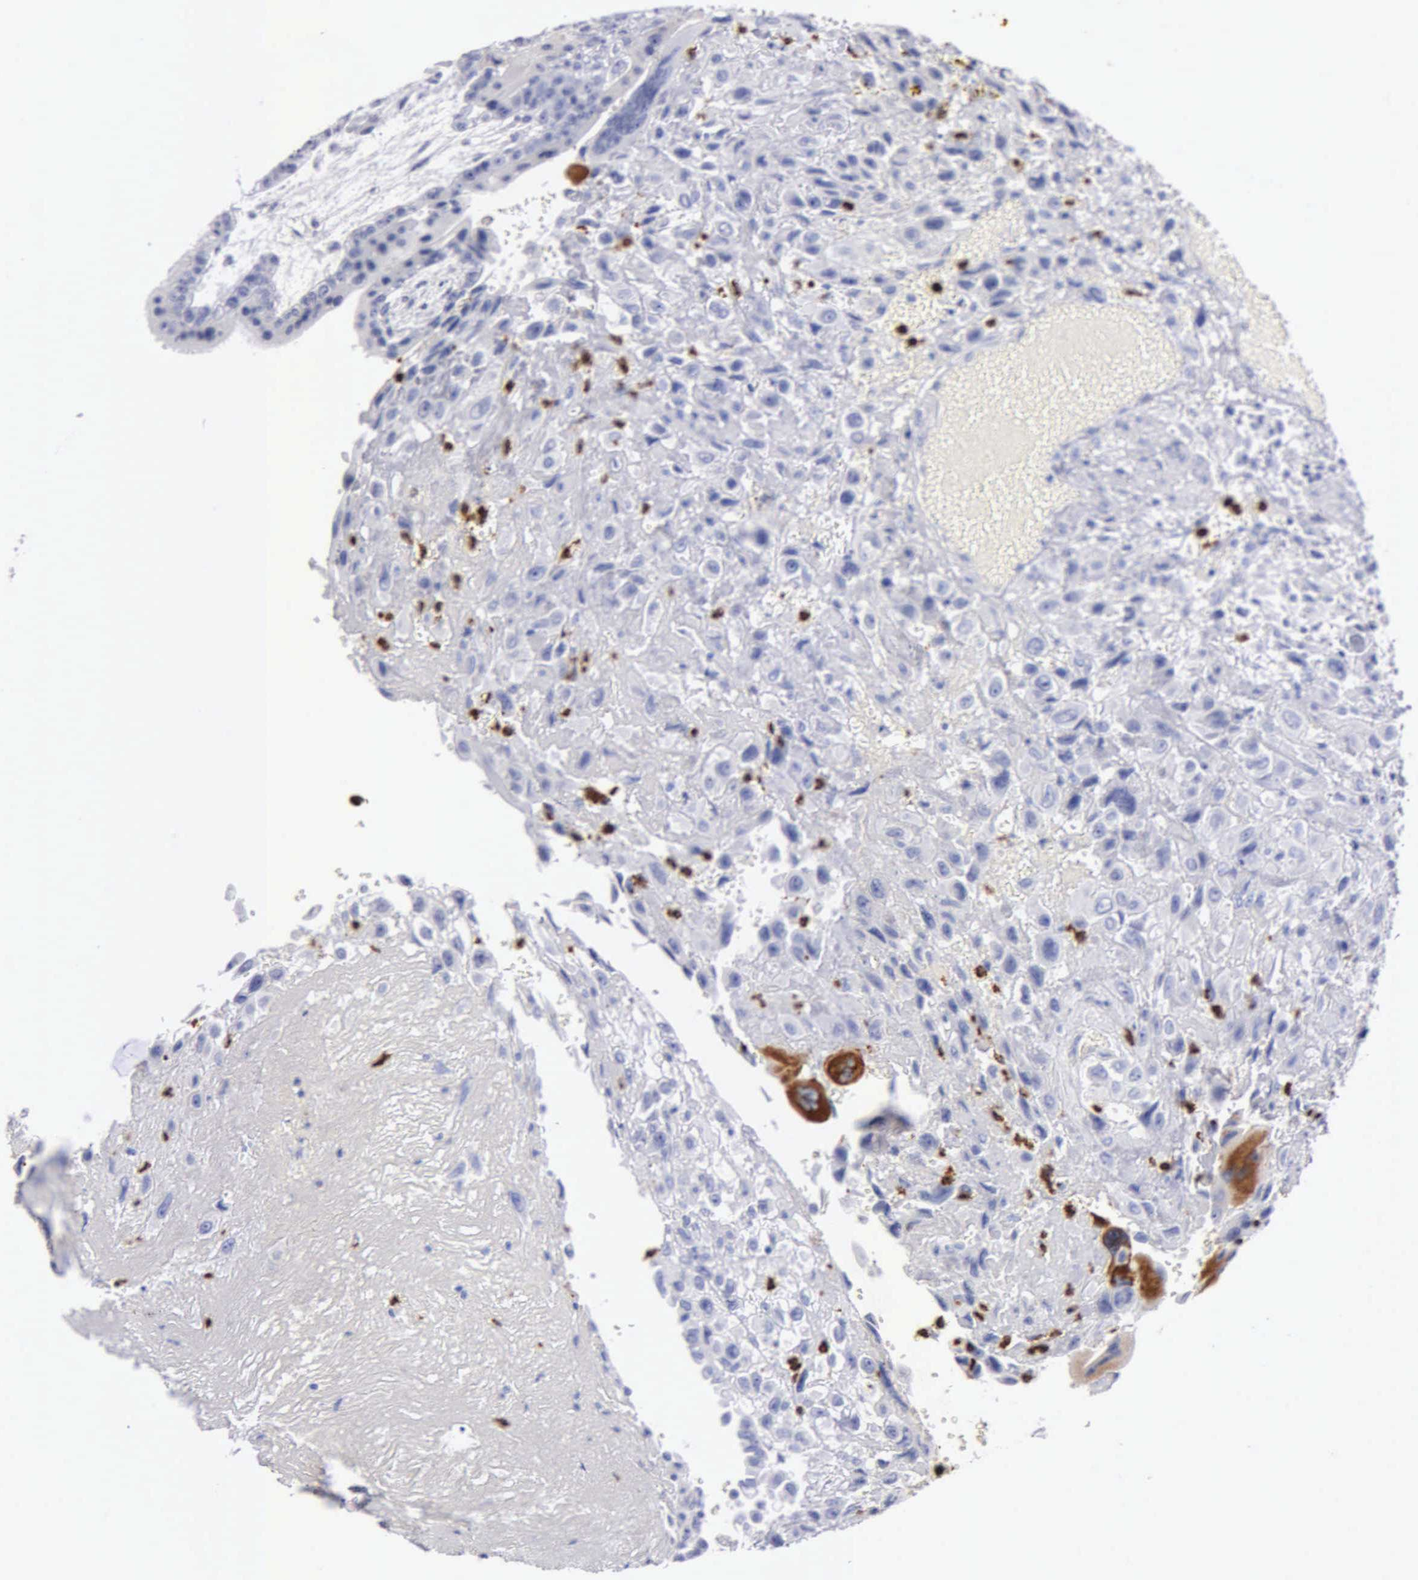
{"staining": {"intensity": "negative", "quantity": "none", "location": "none"}, "tissue": "placenta", "cell_type": "Decidual cells", "image_type": "normal", "snomed": [{"axis": "morphology", "description": "Normal tissue, NOS"}, {"axis": "topography", "description": "Placenta"}], "caption": "Immunohistochemistry (IHC) micrograph of benign placenta: human placenta stained with DAB demonstrates no significant protein expression in decidual cells.", "gene": "CTSG", "patient": {"sex": "female", "age": 34}}